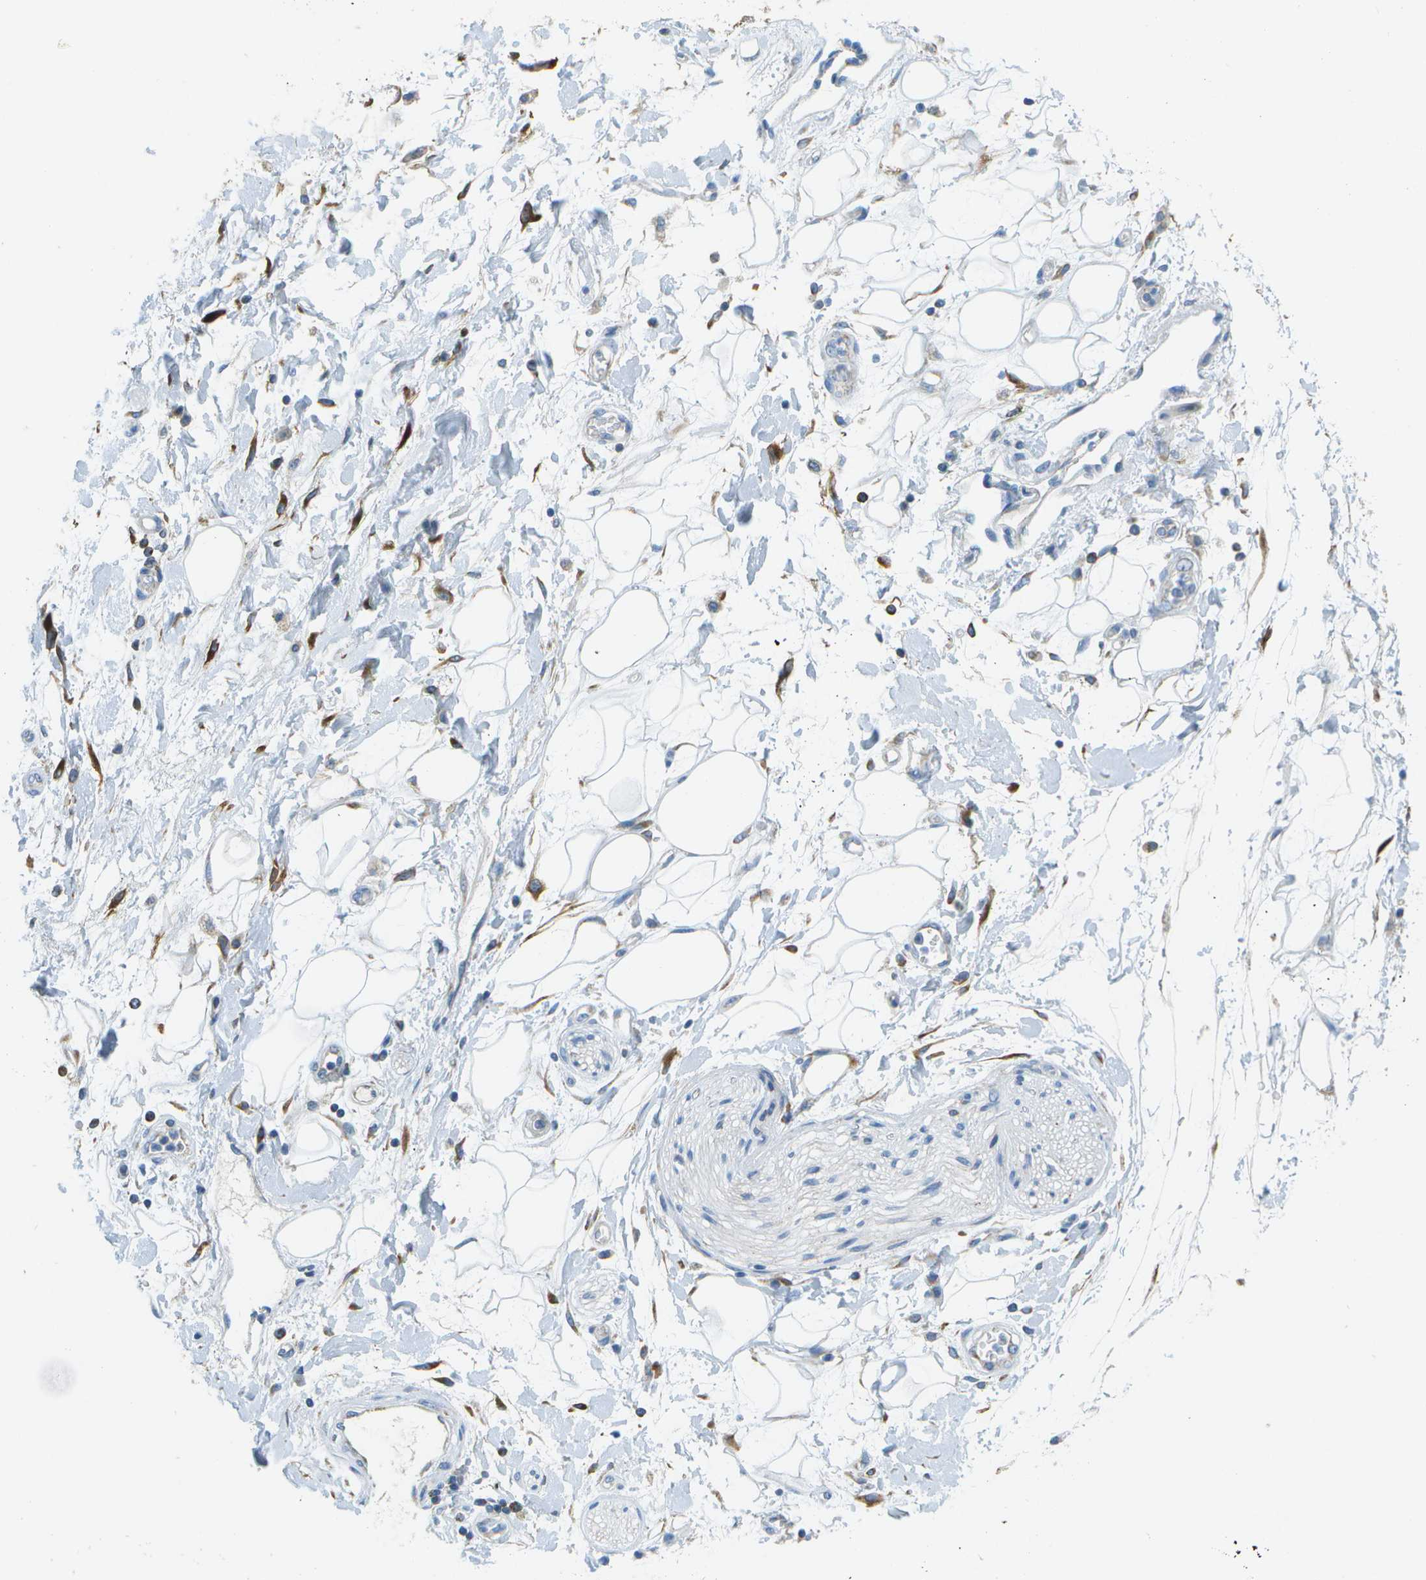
{"staining": {"intensity": "negative", "quantity": "none", "location": "none"}, "tissue": "adipose tissue", "cell_type": "Adipocytes", "image_type": "normal", "snomed": [{"axis": "morphology", "description": "Normal tissue, NOS"}, {"axis": "morphology", "description": "Adenocarcinoma, NOS"}, {"axis": "topography", "description": "Duodenum"}, {"axis": "topography", "description": "Peripheral nerve tissue"}], "caption": "An image of human adipose tissue is negative for staining in adipocytes. (DAB (3,3'-diaminobenzidine) immunohistochemistry with hematoxylin counter stain).", "gene": "PTGIS", "patient": {"sex": "female", "age": 60}}